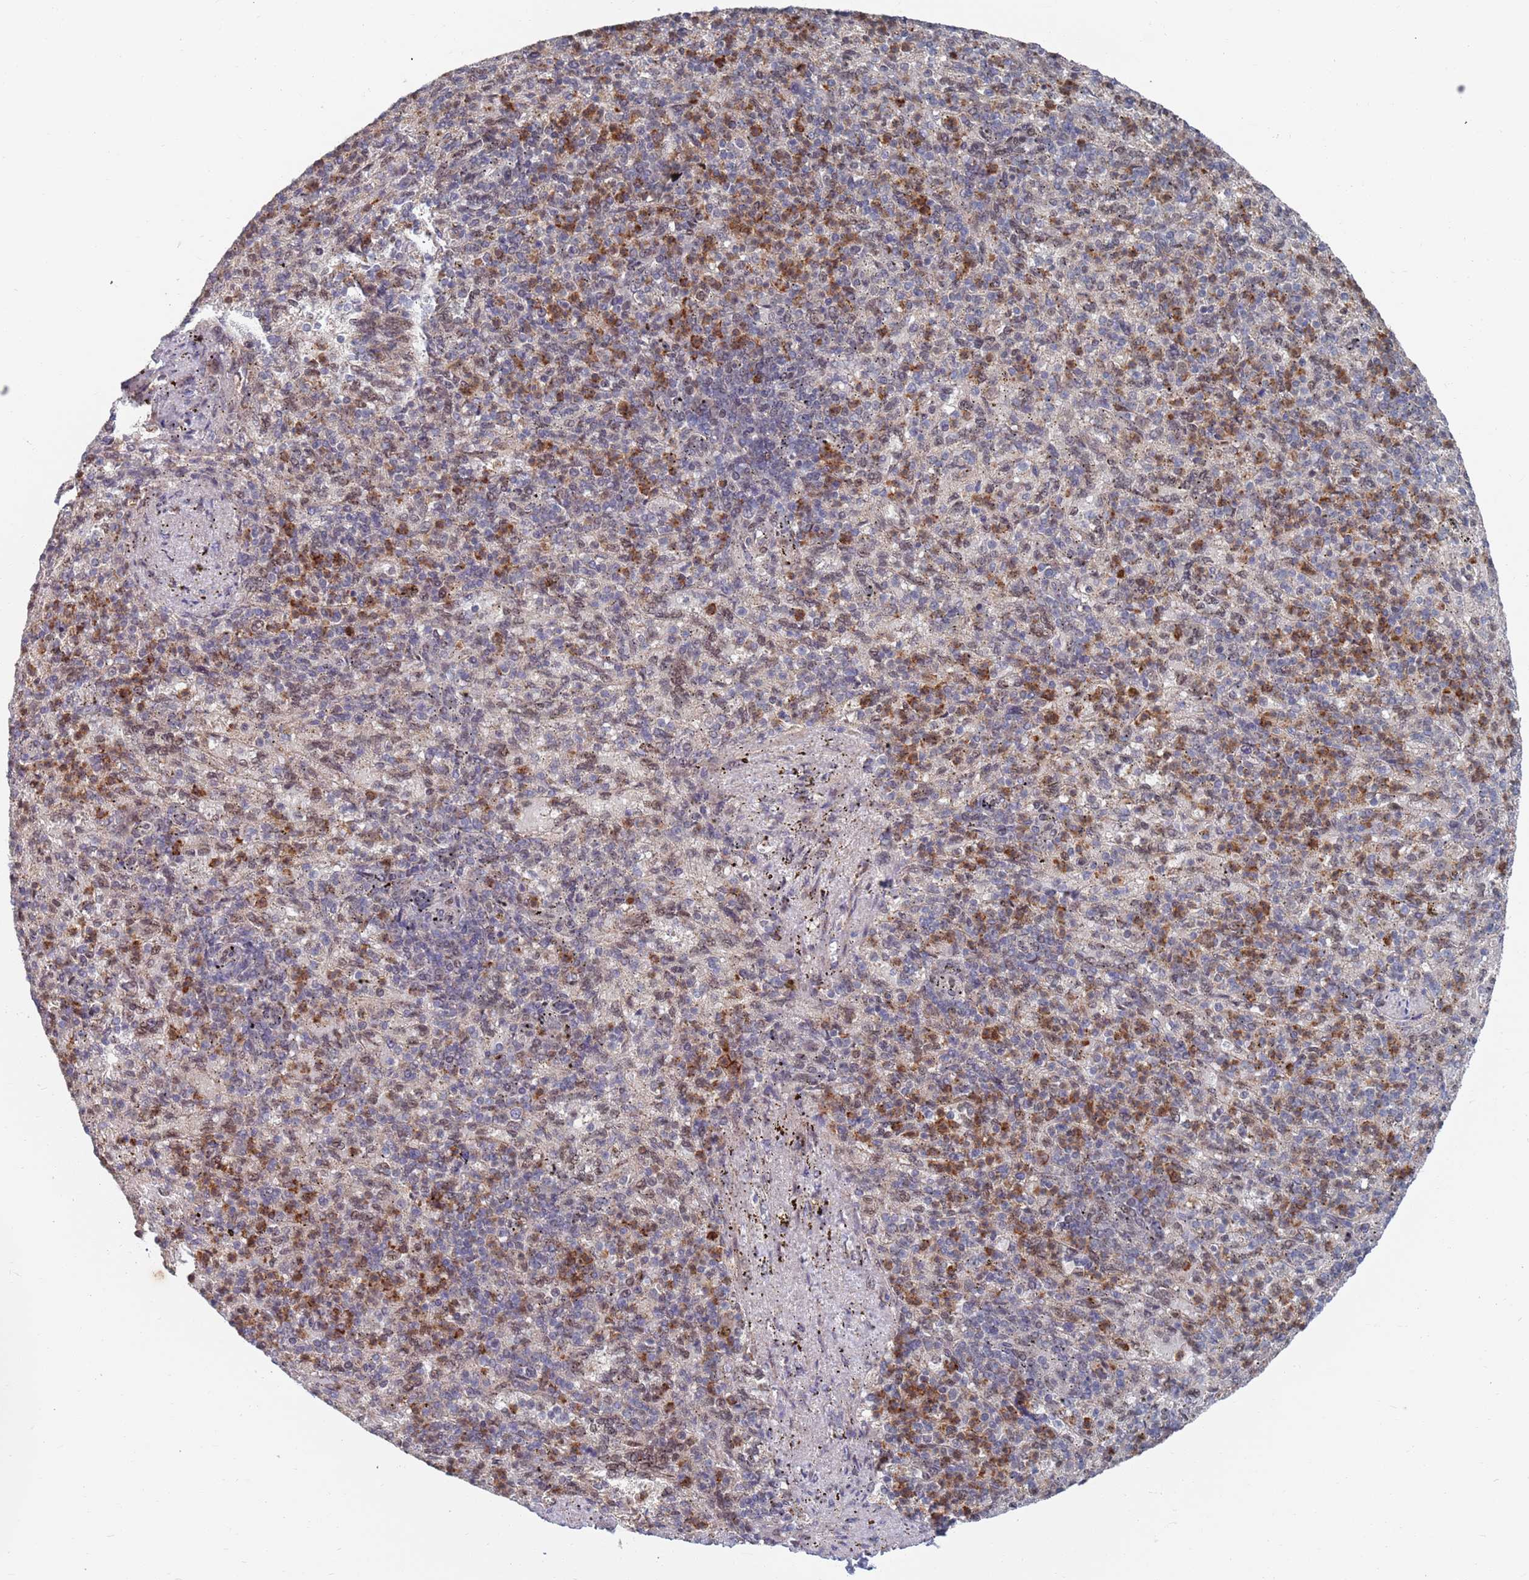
{"staining": {"intensity": "moderate", "quantity": "25%-75%", "location": "cytoplasmic/membranous,nuclear"}, "tissue": "spleen", "cell_type": "Cells in red pulp", "image_type": "normal", "snomed": [{"axis": "morphology", "description": "Normal tissue, NOS"}, {"axis": "topography", "description": "Spleen"}], "caption": "A micrograph showing moderate cytoplasmic/membranous,nuclear positivity in approximately 25%-75% of cells in red pulp in normal spleen, as visualized by brown immunohistochemical staining.", "gene": "RPP25", "patient": {"sex": "female", "age": 74}}